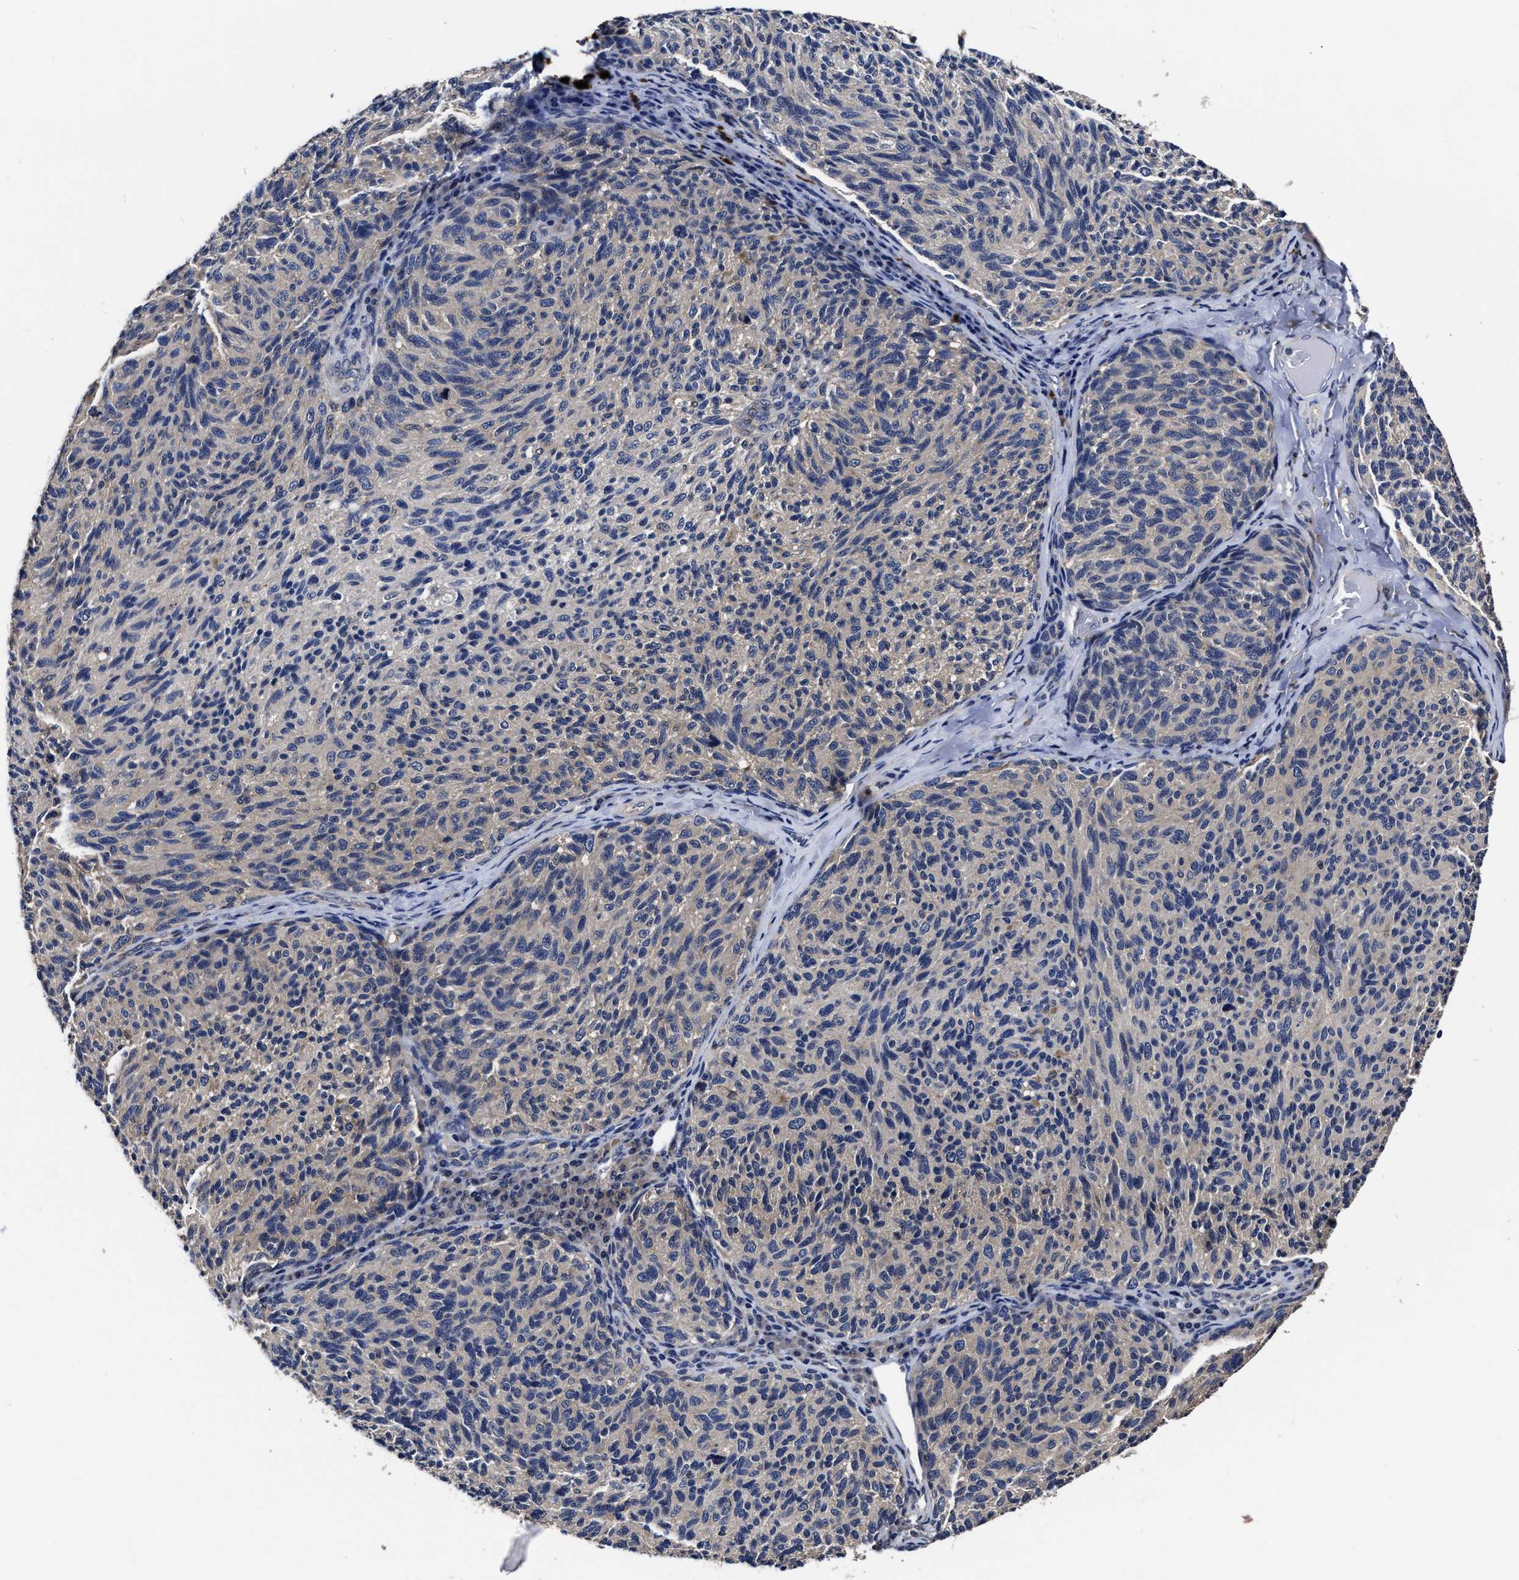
{"staining": {"intensity": "weak", "quantity": "25%-75%", "location": "cytoplasmic/membranous"}, "tissue": "melanoma", "cell_type": "Tumor cells", "image_type": "cancer", "snomed": [{"axis": "morphology", "description": "Malignant melanoma, NOS"}, {"axis": "topography", "description": "Skin"}], "caption": "A high-resolution photomicrograph shows immunohistochemistry staining of melanoma, which shows weak cytoplasmic/membranous expression in about 25%-75% of tumor cells. Using DAB (3,3'-diaminobenzidine) (brown) and hematoxylin (blue) stains, captured at high magnification using brightfield microscopy.", "gene": "SOCS5", "patient": {"sex": "female", "age": 73}}